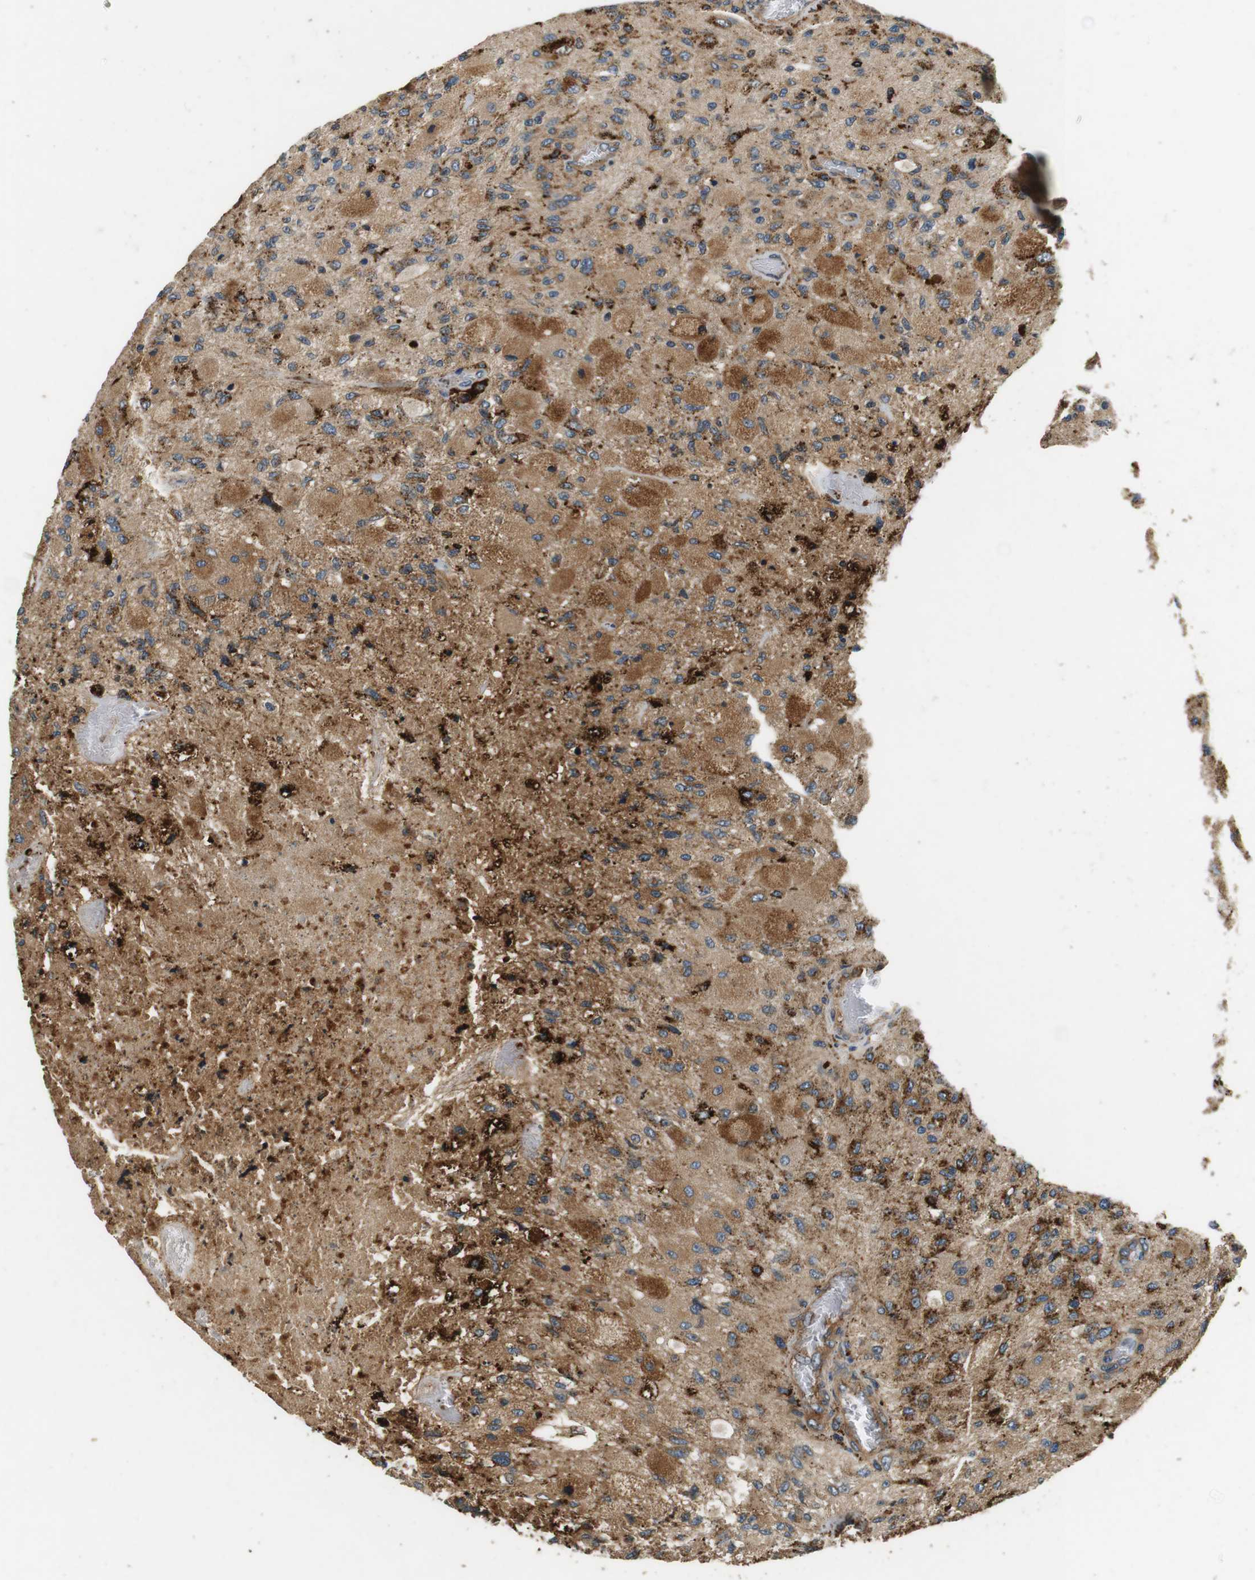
{"staining": {"intensity": "moderate", "quantity": "25%-75%", "location": "cytoplasmic/membranous"}, "tissue": "glioma", "cell_type": "Tumor cells", "image_type": "cancer", "snomed": [{"axis": "morphology", "description": "Normal tissue, NOS"}, {"axis": "morphology", "description": "Glioma, malignant, High grade"}, {"axis": "topography", "description": "Cerebral cortex"}], "caption": "Protein staining displays moderate cytoplasmic/membranous expression in approximately 25%-75% of tumor cells in high-grade glioma (malignant).", "gene": "TXNRD1", "patient": {"sex": "male", "age": 77}}